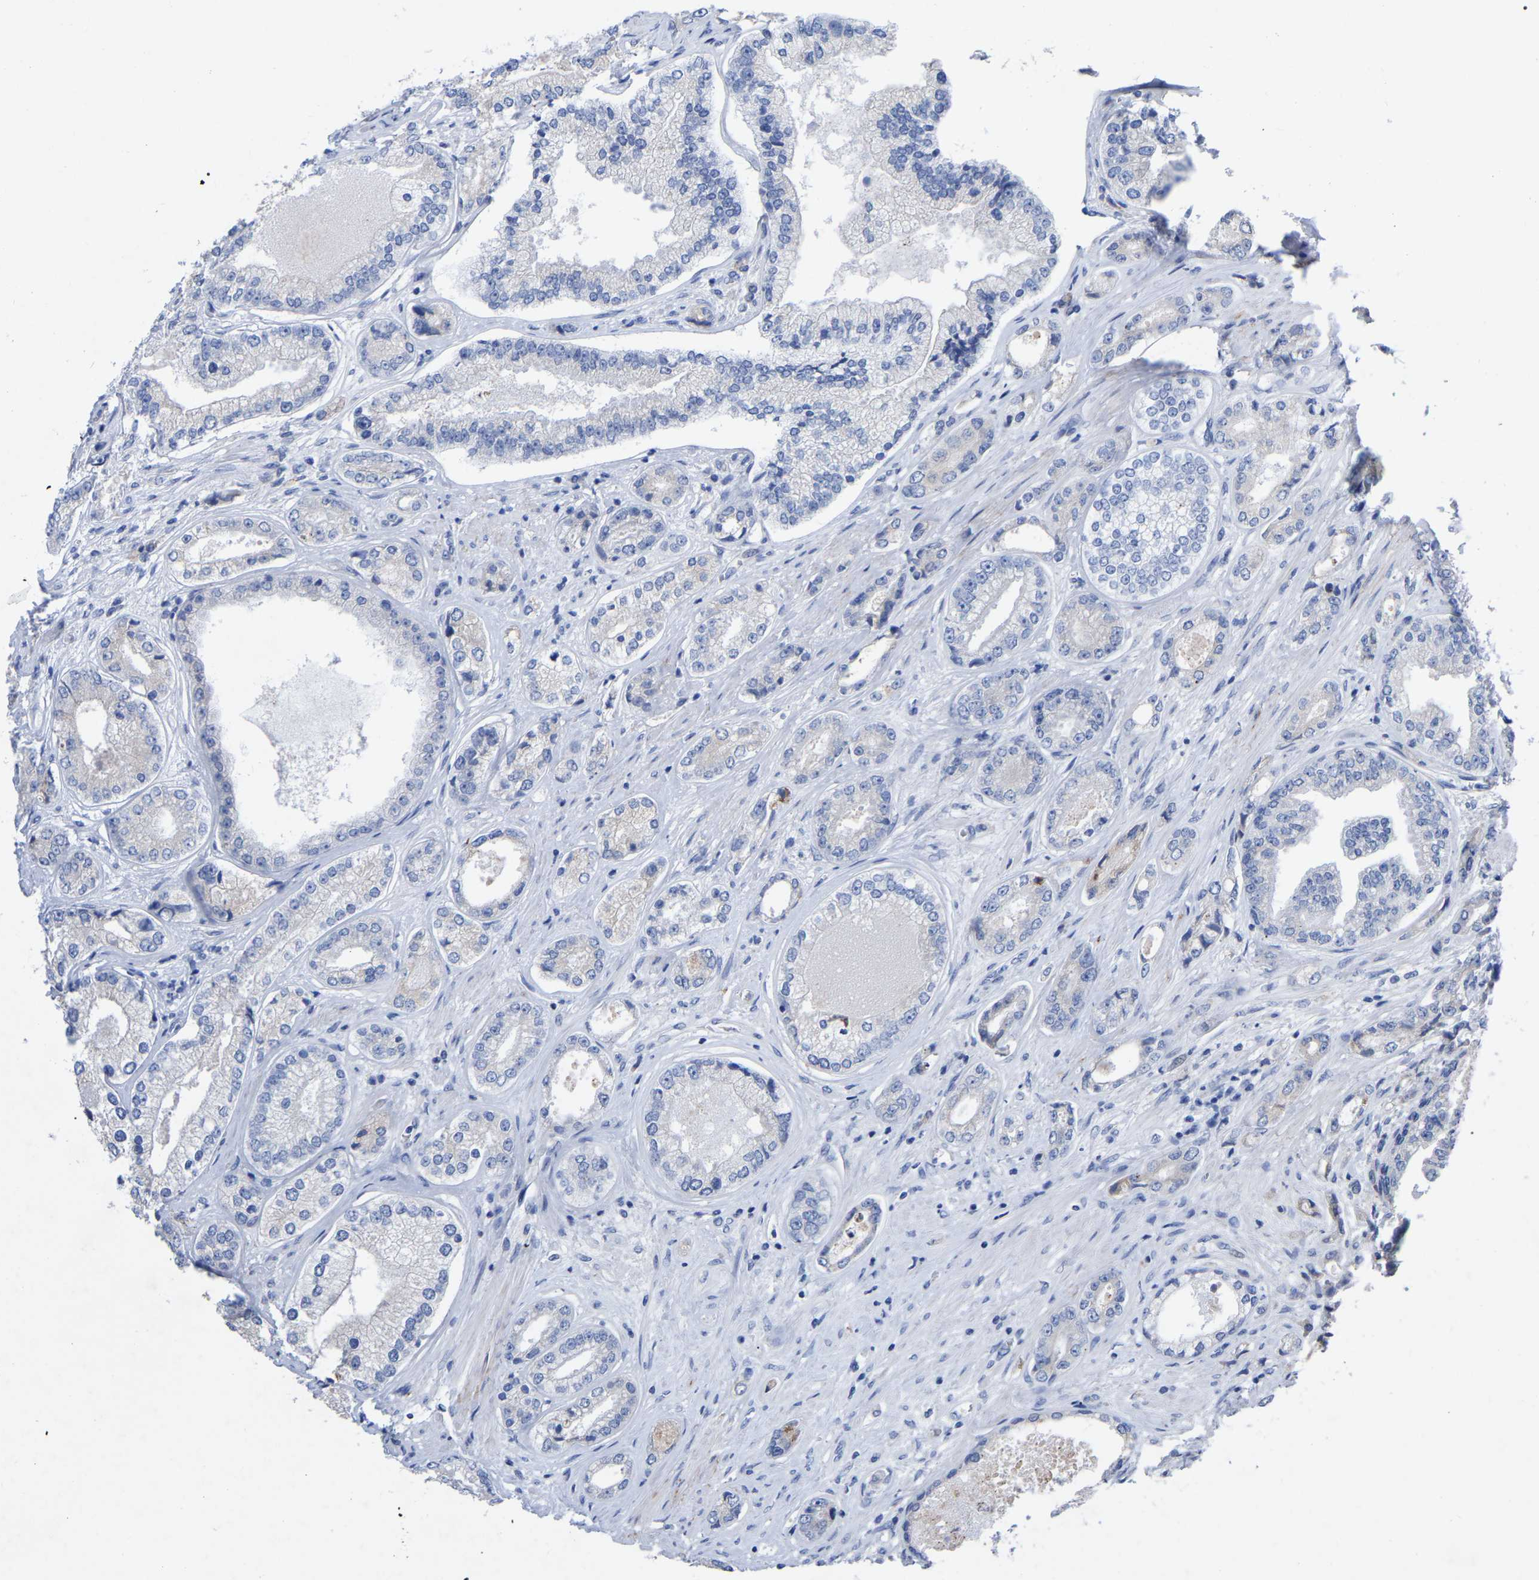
{"staining": {"intensity": "negative", "quantity": "none", "location": "none"}, "tissue": "prostate cancer", "cell_type": "Tumor cells", "image_type": "cancer", "snomed": [{"axis": "morphology", "description": "Adenocarcinoma, High grade"}, {"axis": "topography", "description": "Prostate"}], "caption": "Immunohistochemistry of prostate cancer (high-grade adenocarcinoma) displays no expression in tumor cells.", "gene": "STRIP2", "patient": {"sex": "male", "age": 61}}